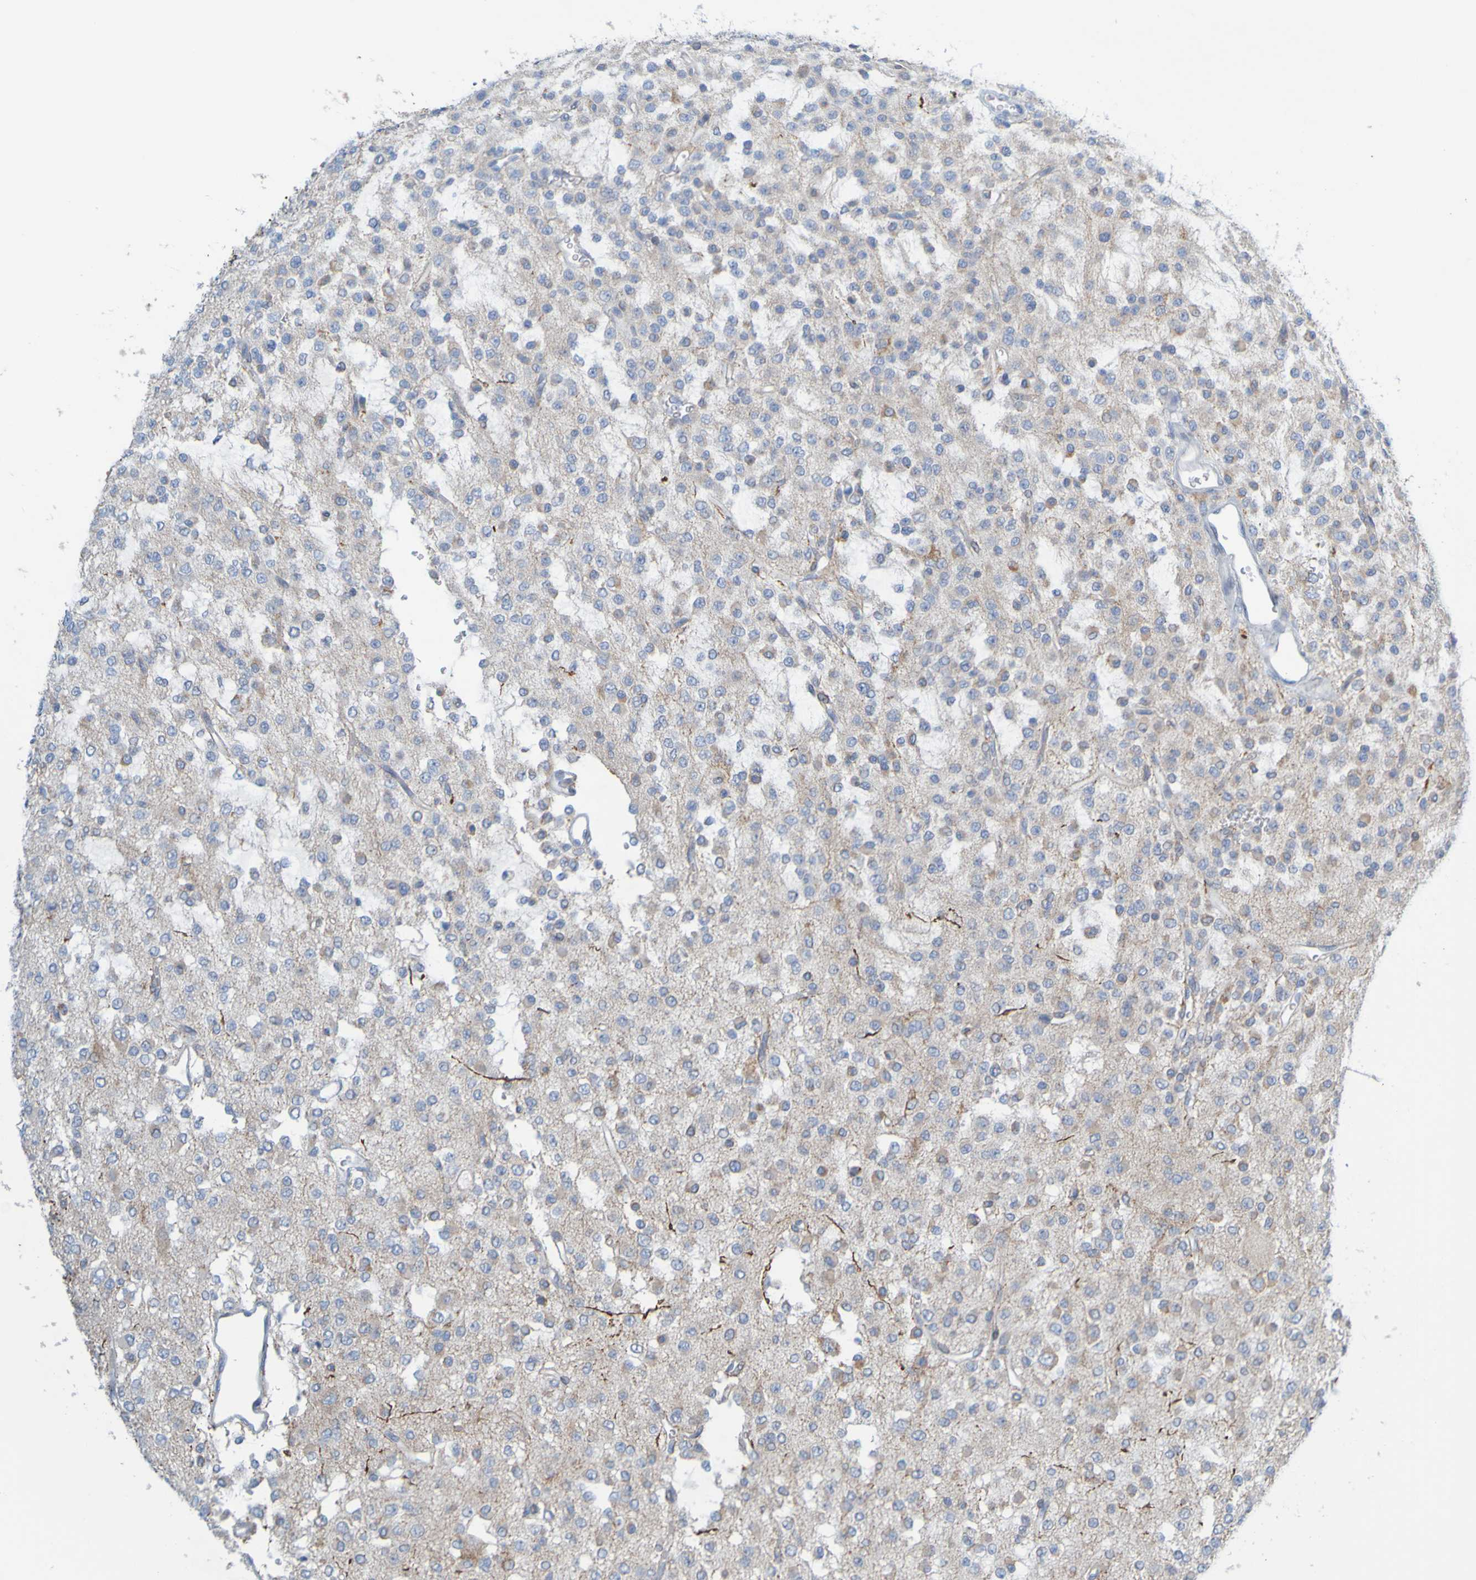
{"staining": {"intensity": "weak", "quantity": "<25%", "location": "cytoplasmic/membranous"}, "tissue": "glioma", "cell_type": "Tumor cells", "image_type": "cancer", "snomed": [{"axis": "morphology", "description": "Glioma, malignant, Low grade"}, {"axis": "topography", "description": "Brain"}], "caption": "Low-grade glioma (malignant) stained for a protein using immunohistochemistry reveals no staining tumor cells.", "gene": "MAG", "patient": {"sex": "male", "age": 38}}